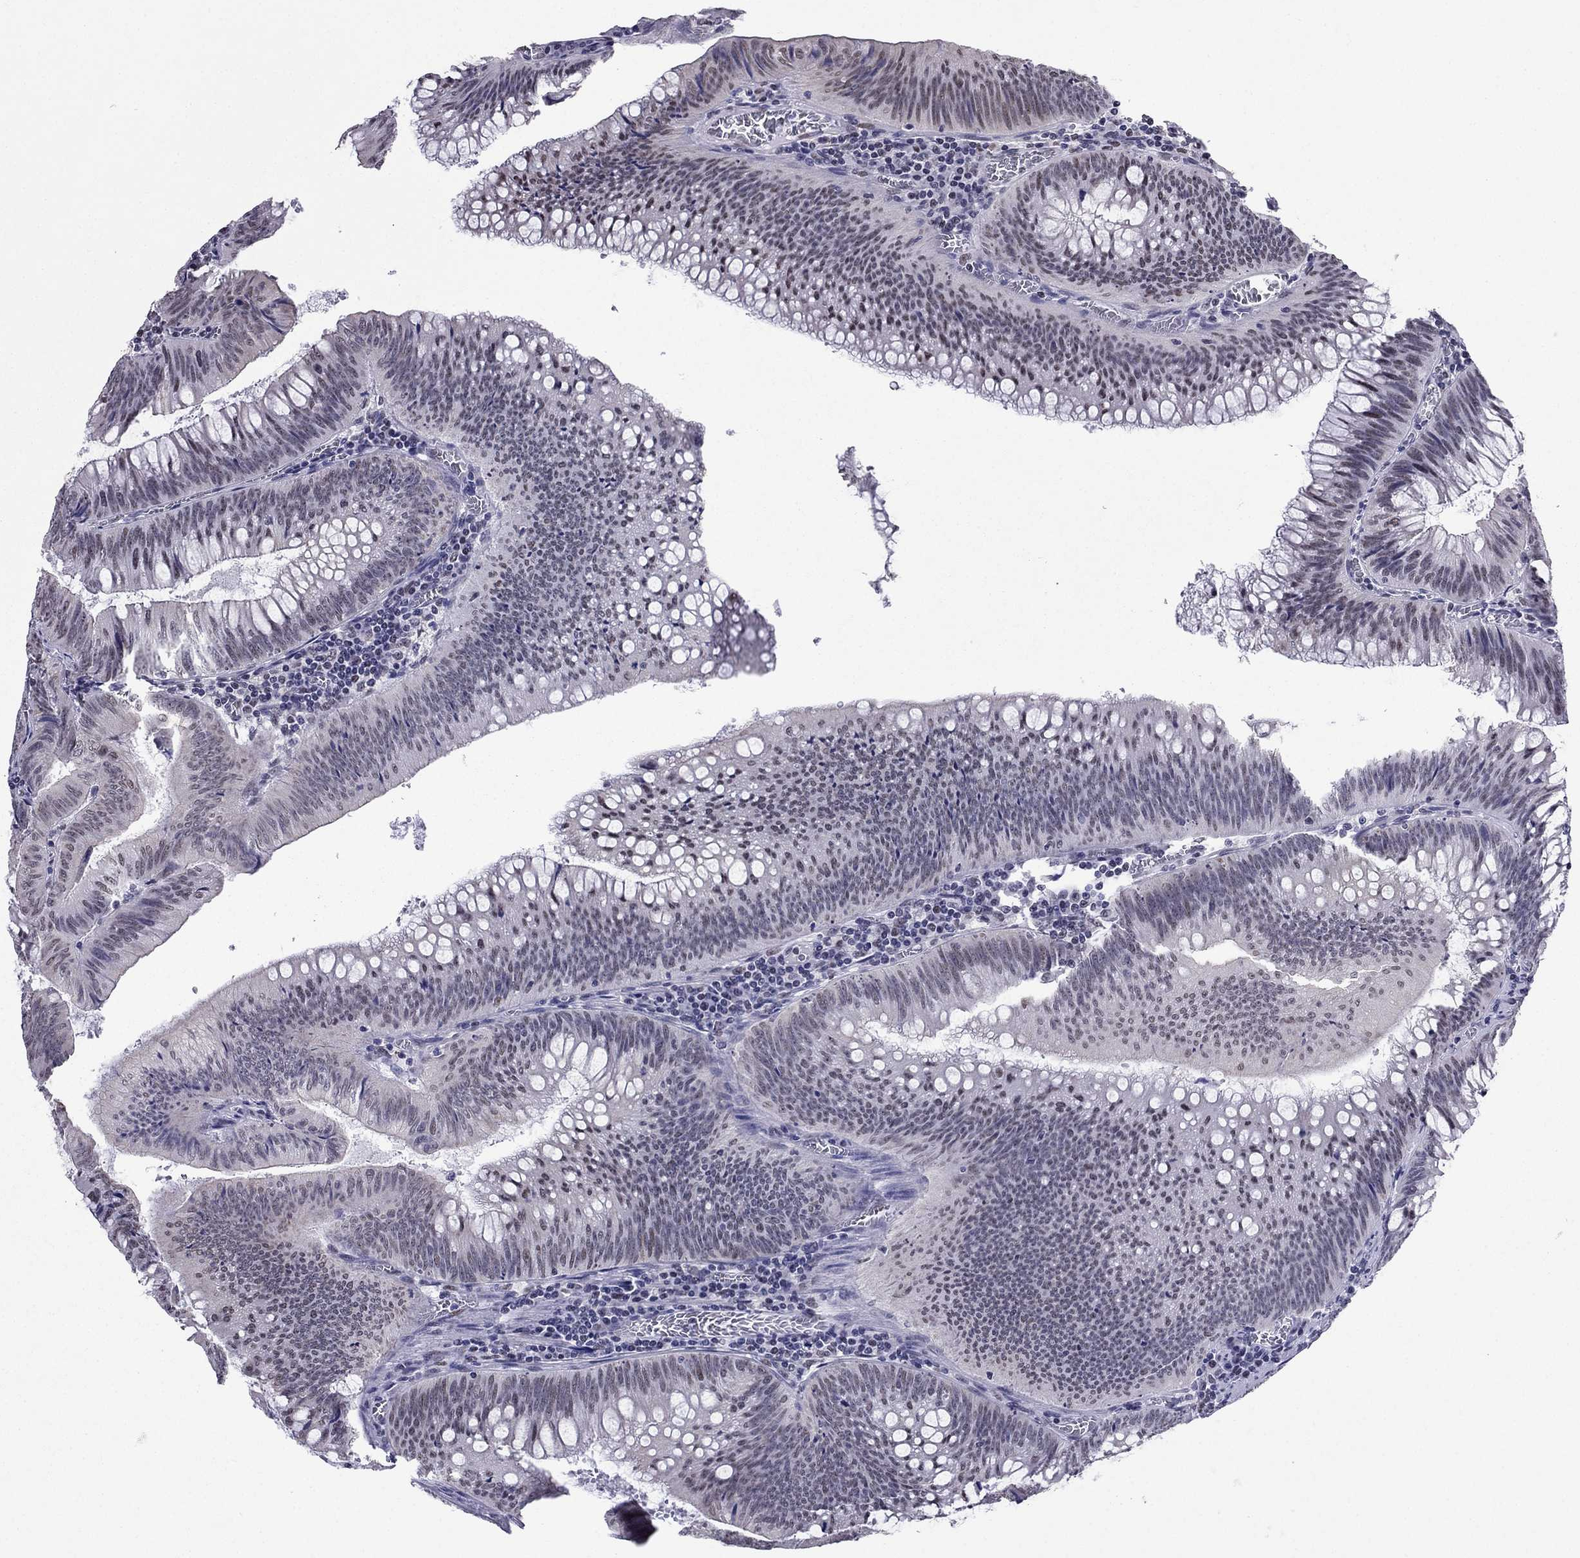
{"staining": {"intensity": "weak", "quantity": "<25%", "location": "nuclear"}, "tissue": "colorectal cancer", "cell_type": "Tumor cells", "image_type": "cancer", "snomed": [{"axis": "morphology", "description": "Adenocarcinoma, NOS"}, {"axis": "topography", "description": "Rectum"}], "caption": "The immunohistochemistry photomicrograph has no significant positivity in tumor cells of colorectal adenocarcinoma tissue.", "gene": "PPM1G", "patient": {"sex": "female", "age": 72}}